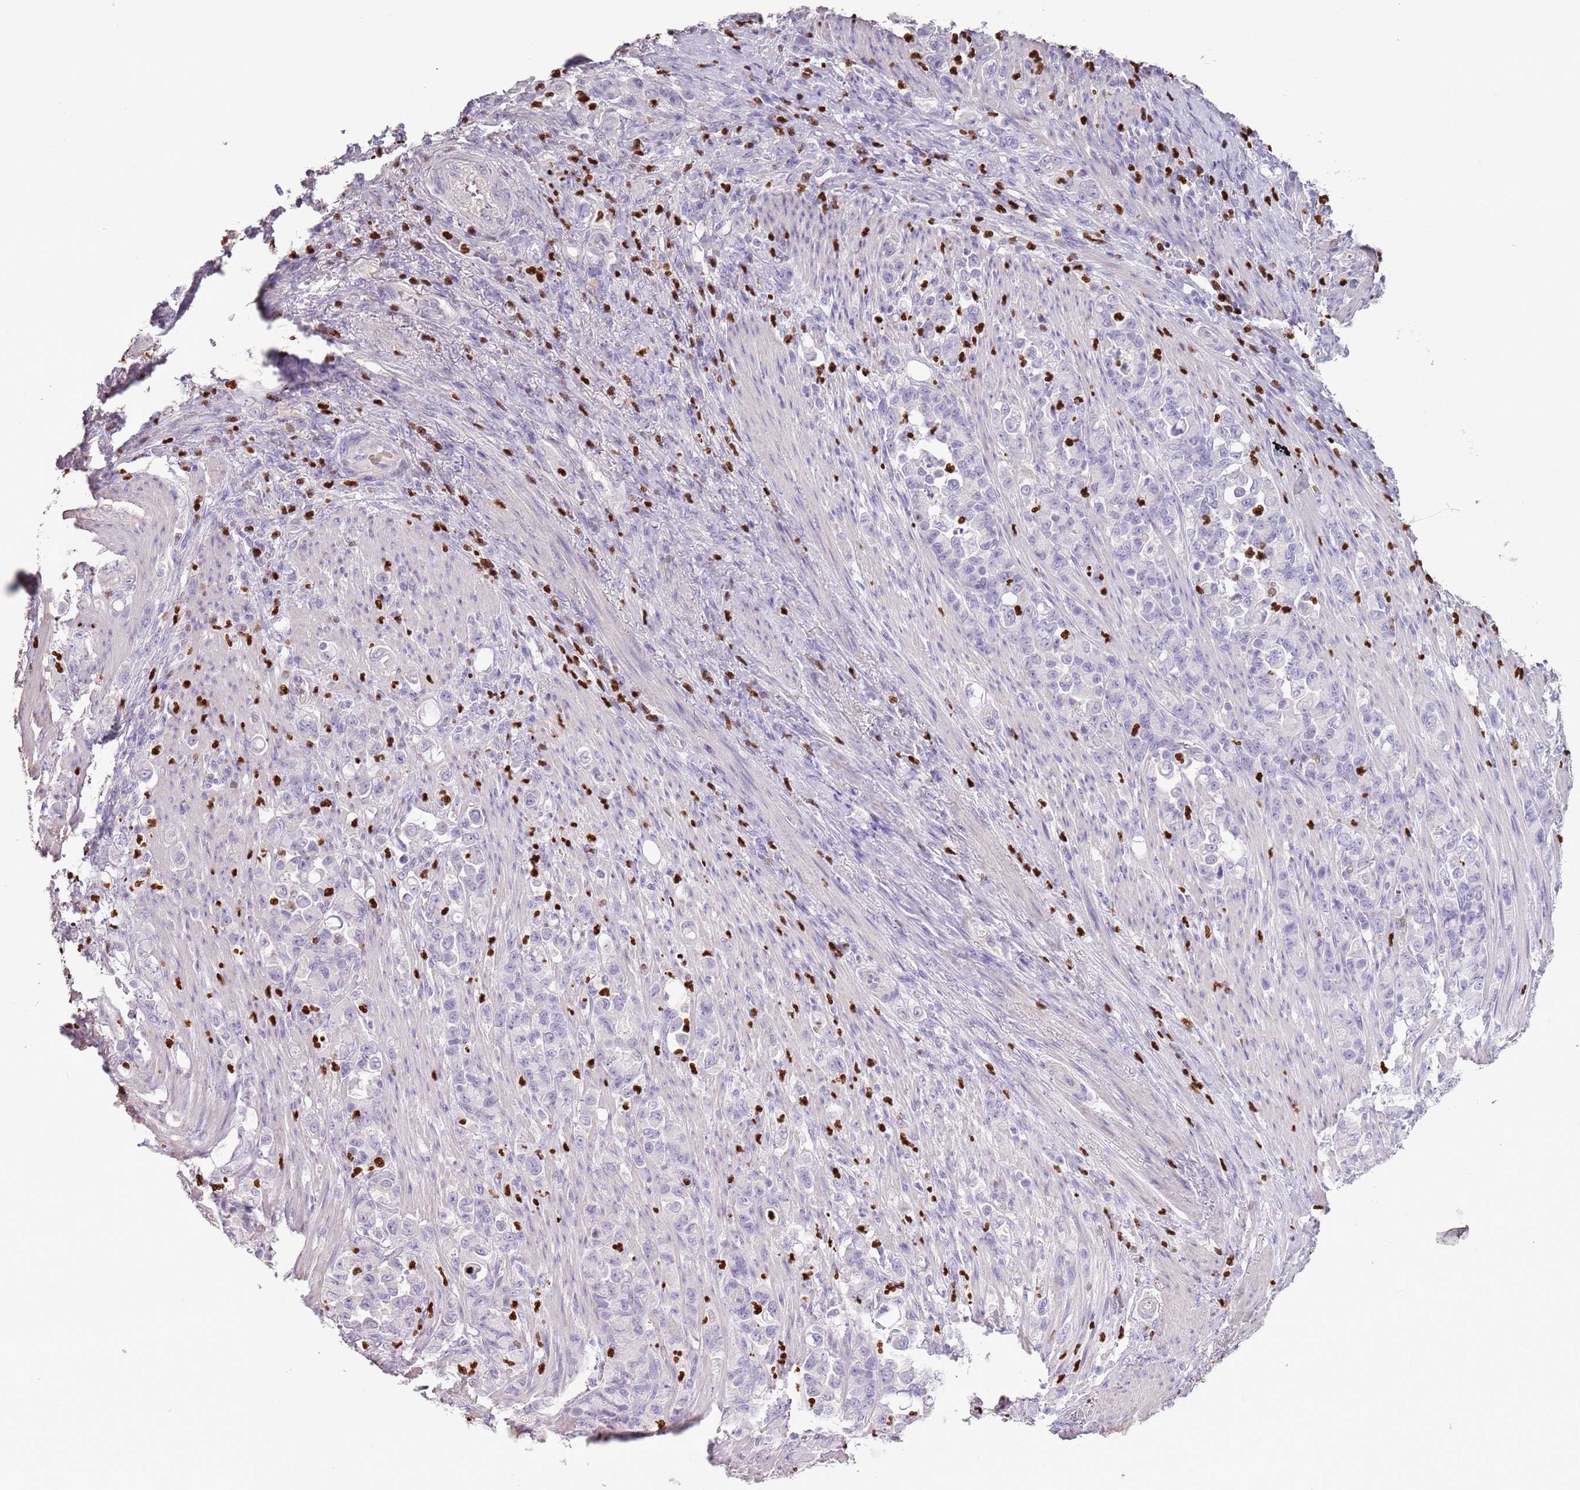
{"staining": {"intensity": "negative", "quantity": "none", "location": "none"}, "tissue": "stomach cancer", "cell_type": "Tumor cells", "image_type": "cancer", "snomed": [{"axis": "morphology", "description": "Normal tissue, NOS"}, {"axis": "morphology", "description": "Adenocarcinoma, NOS"}, {"axis": "topography", "description": "Stomach"}], "caption": "An image of human stomach cancer is negative for staining in tumor cells.", "gene": "CELF6", "patient": {"sex": "female", "age": 79}}